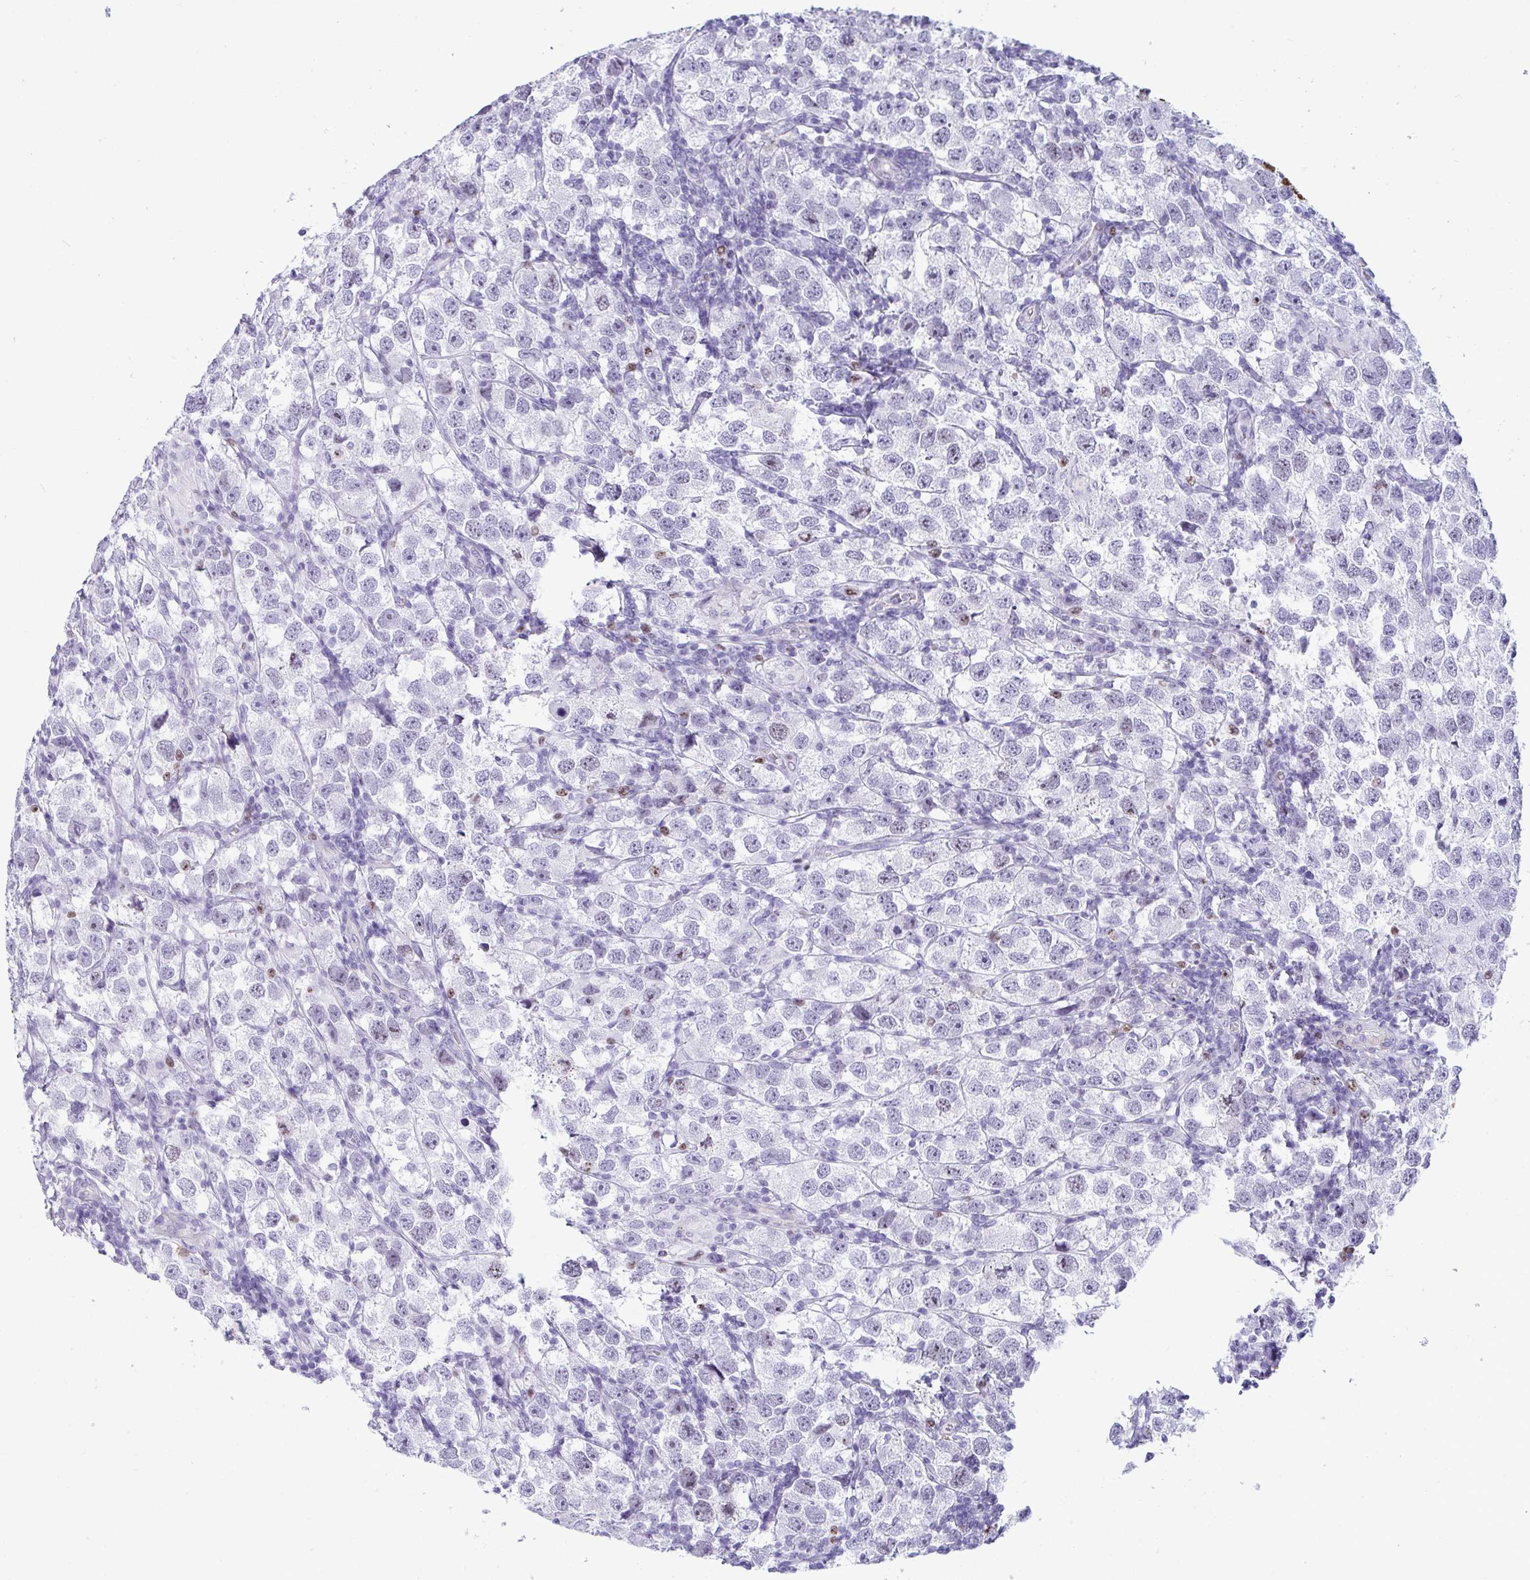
{"staining": {"intensity": "negative", "quantity": "none", "location": "none"}, "tissue": "testis cancer", "cell_type": "Tumor cells", "image_type": "cancer", "snomed": [{"axis": "morphology", "description": "Seminoma, NOS"}, {"axis": "topography", "description": "Testis"}], "caption": "Micrograph shows no significant protein positivity in tumor cells of testis cancer.", "gene": "SUZ12", "patient": {"sex": "male", "age": 26}}